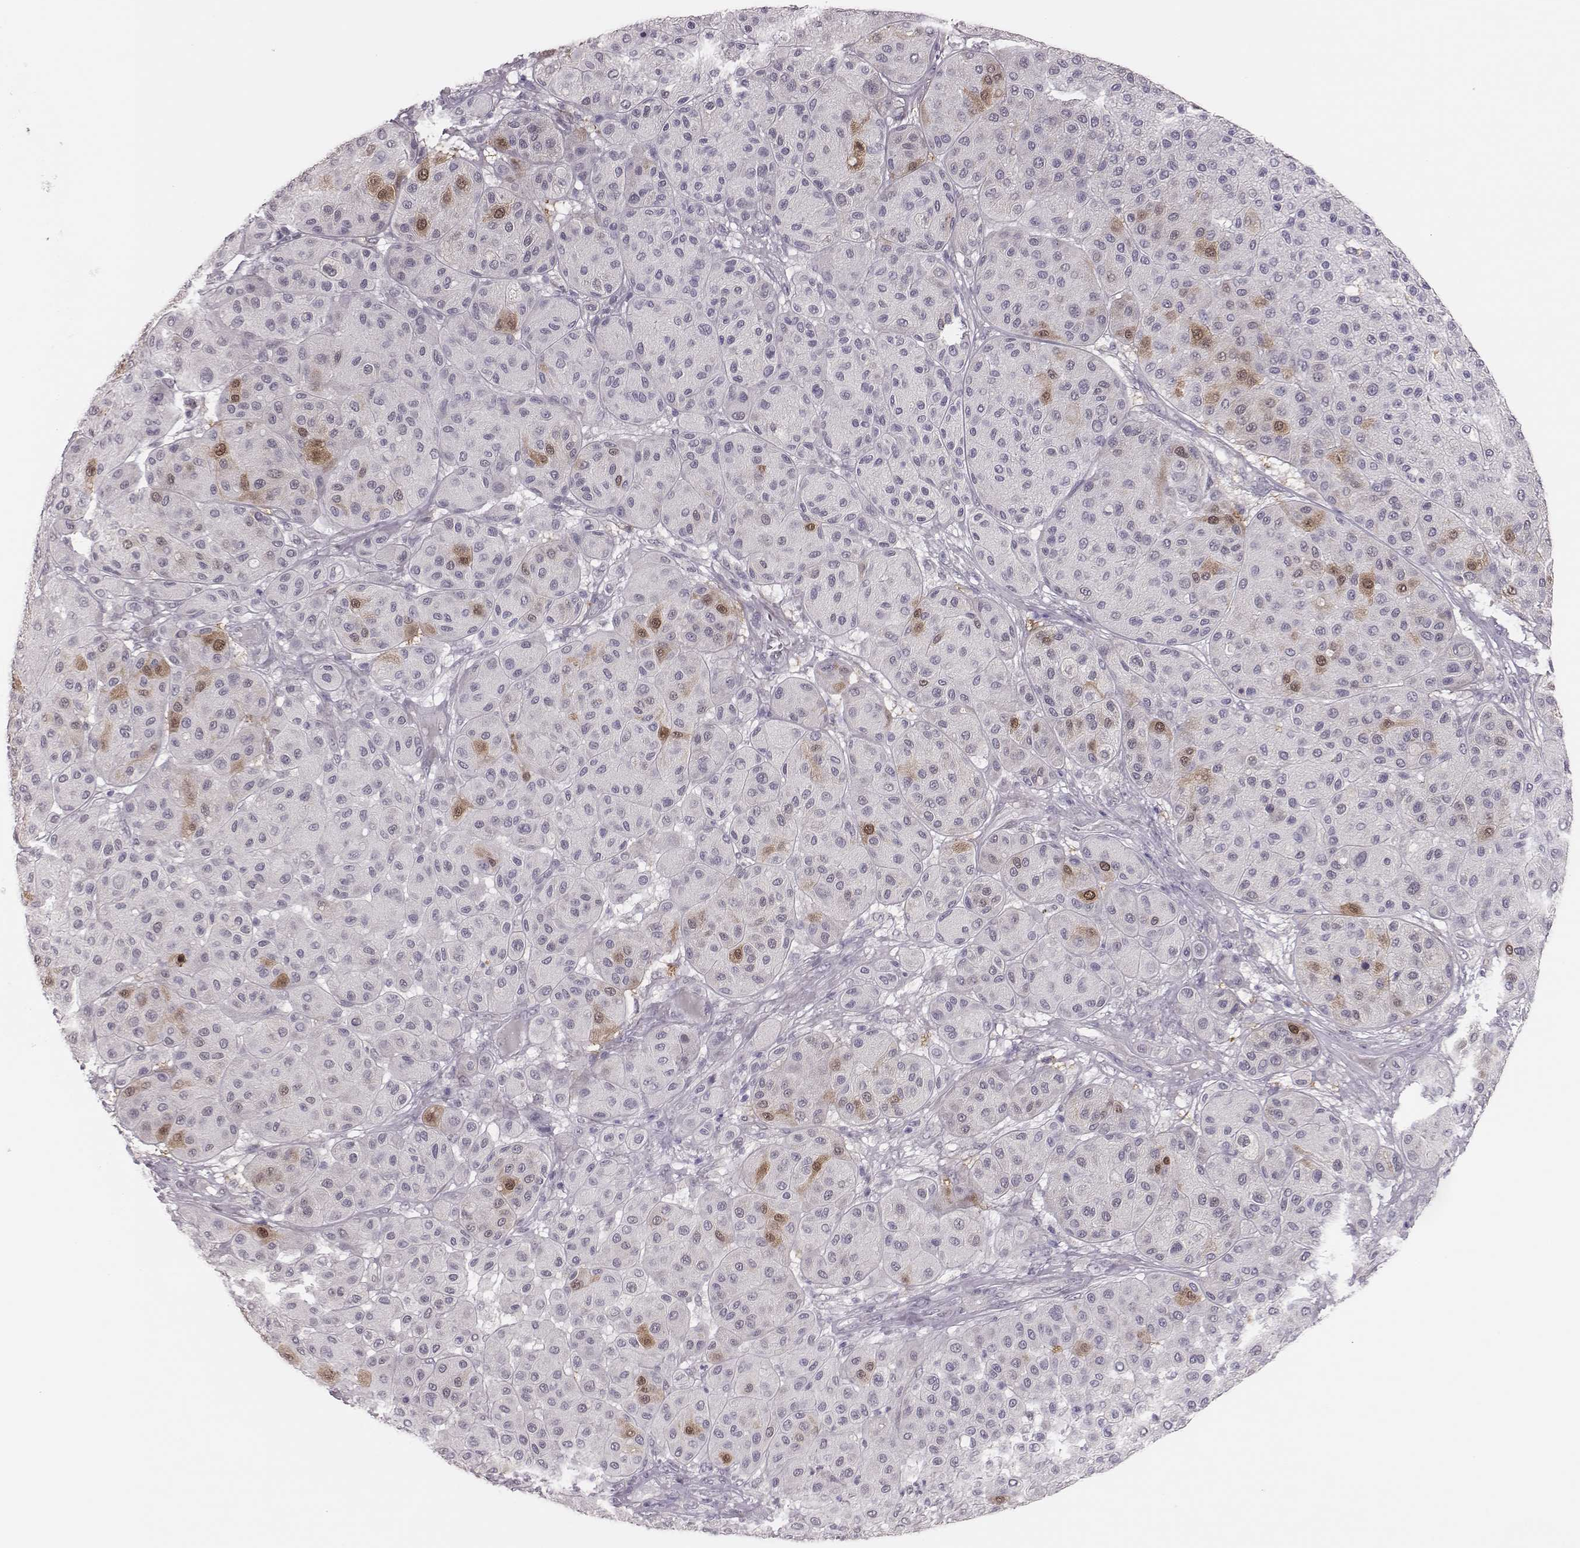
{"staining": {"intensity": "moderate", "quantity": "<25%", "location": "cytoplasmic/membranous,nuclear"}, "tissue": "melanoma", "cell_type": "Tumor cells", "image_type": "cancer", "snomed": [{"axis": "morphology", "description": "Malignant melanoma, Metastatic site"}, {"axis": "topography", "description": "Smooth muscle"}], "caption": "IHC image of malignant melanoma (metastatic site) stained for a protein (brown), which exhibits low levels of moderate cytoplasmic/membranous and nuclear positivity in approximately <25% of tumor cells.", "gene": "PBK", "patient": {"sex": "male", "age": 41}}